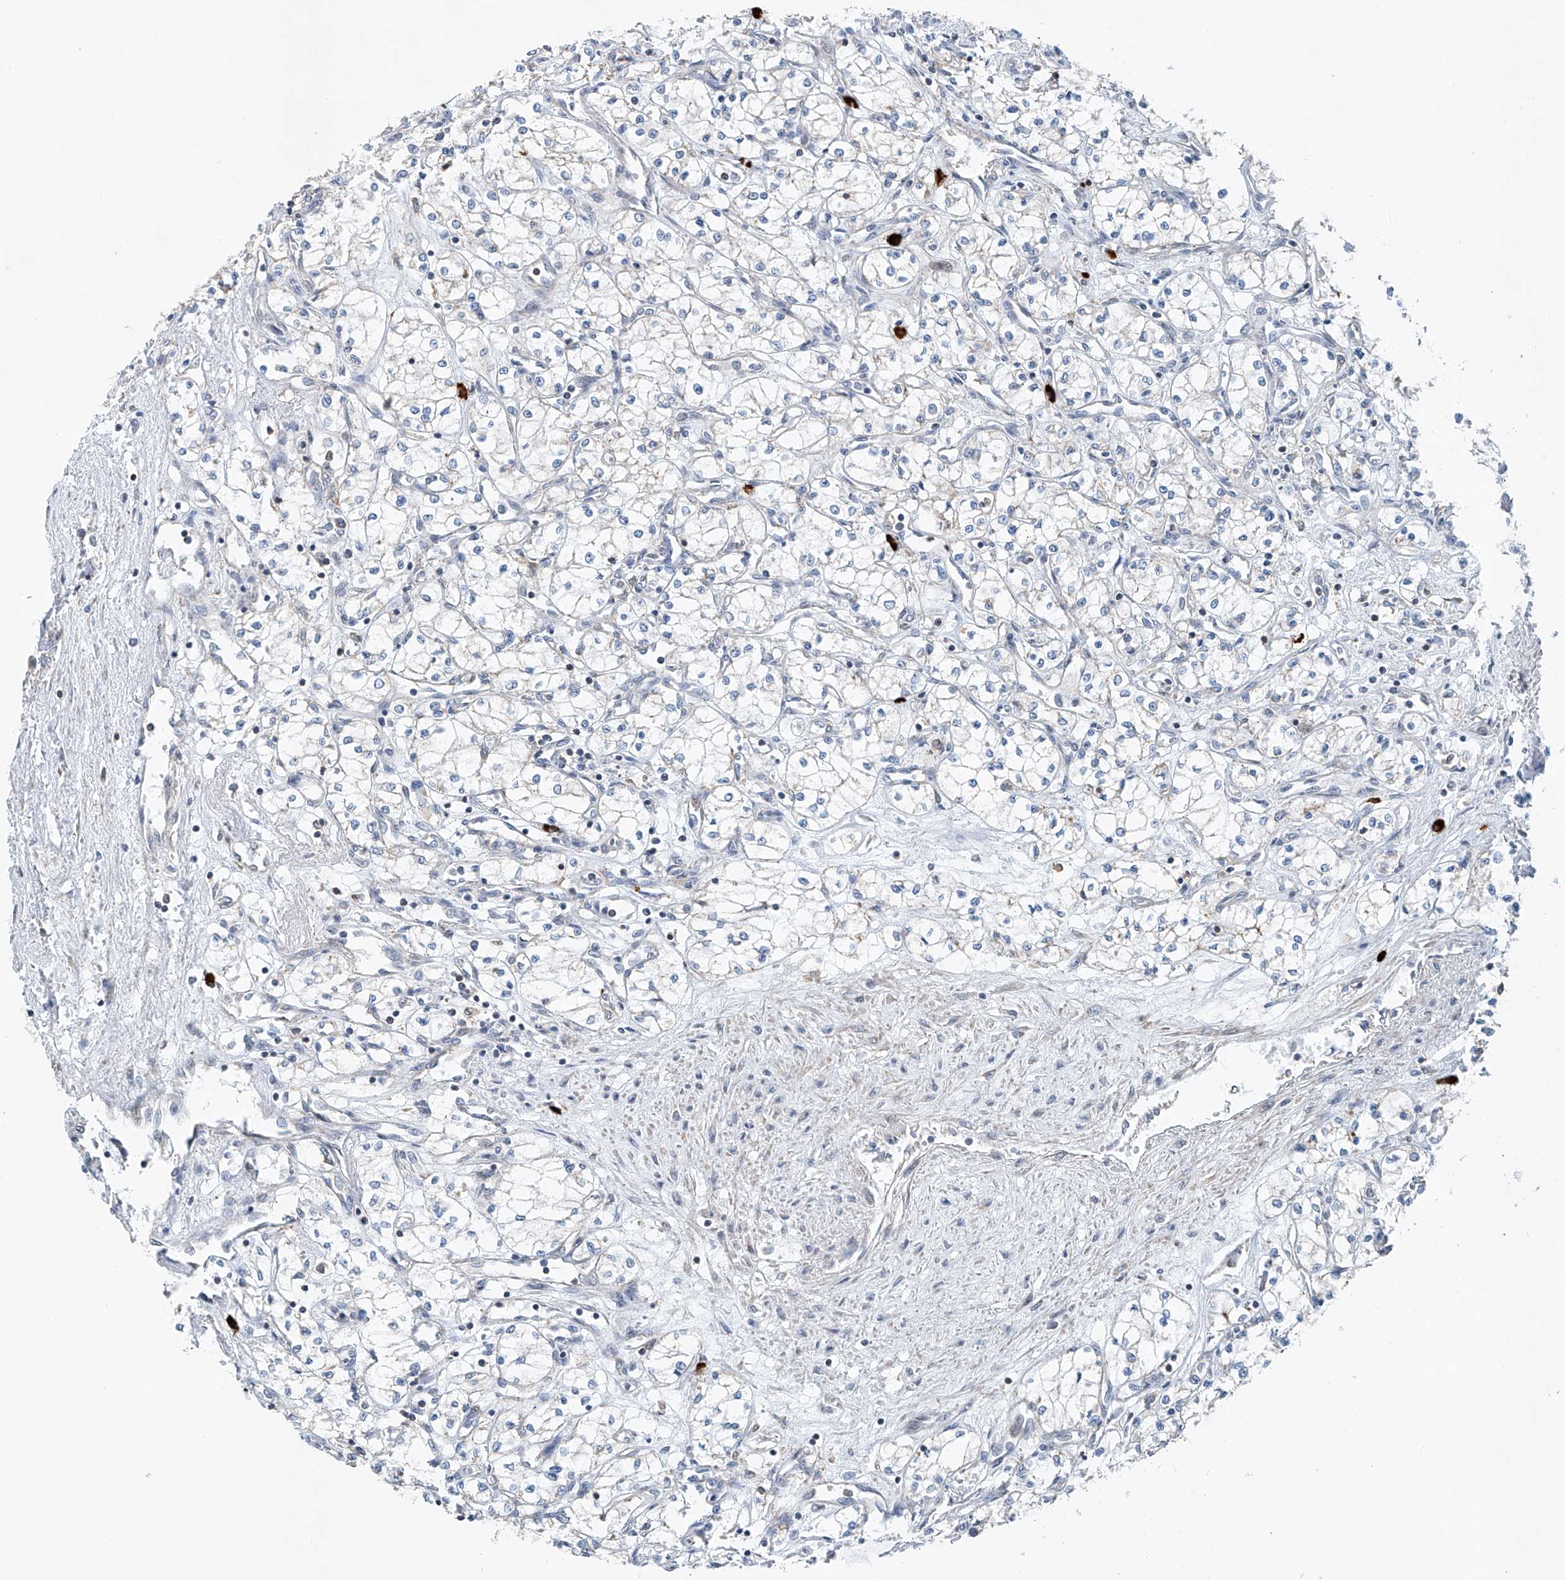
{"staining": {"intensity": "negative", "quantity": "none", "location": "none"}, "tissue": "renal cancer", "cell_type": "Tumor cells", "image_type": "cancer", "snomed": [{"axis": "morphology", "description": "Adenocarcinoma, NOS"}, {"axis": "topography", "description": "Kidney"}], "caption": "The image displays no staining of tumor cells in renal cancer.", "gene": "KLF15", "patient": {"sex": "male", "age": 59}}